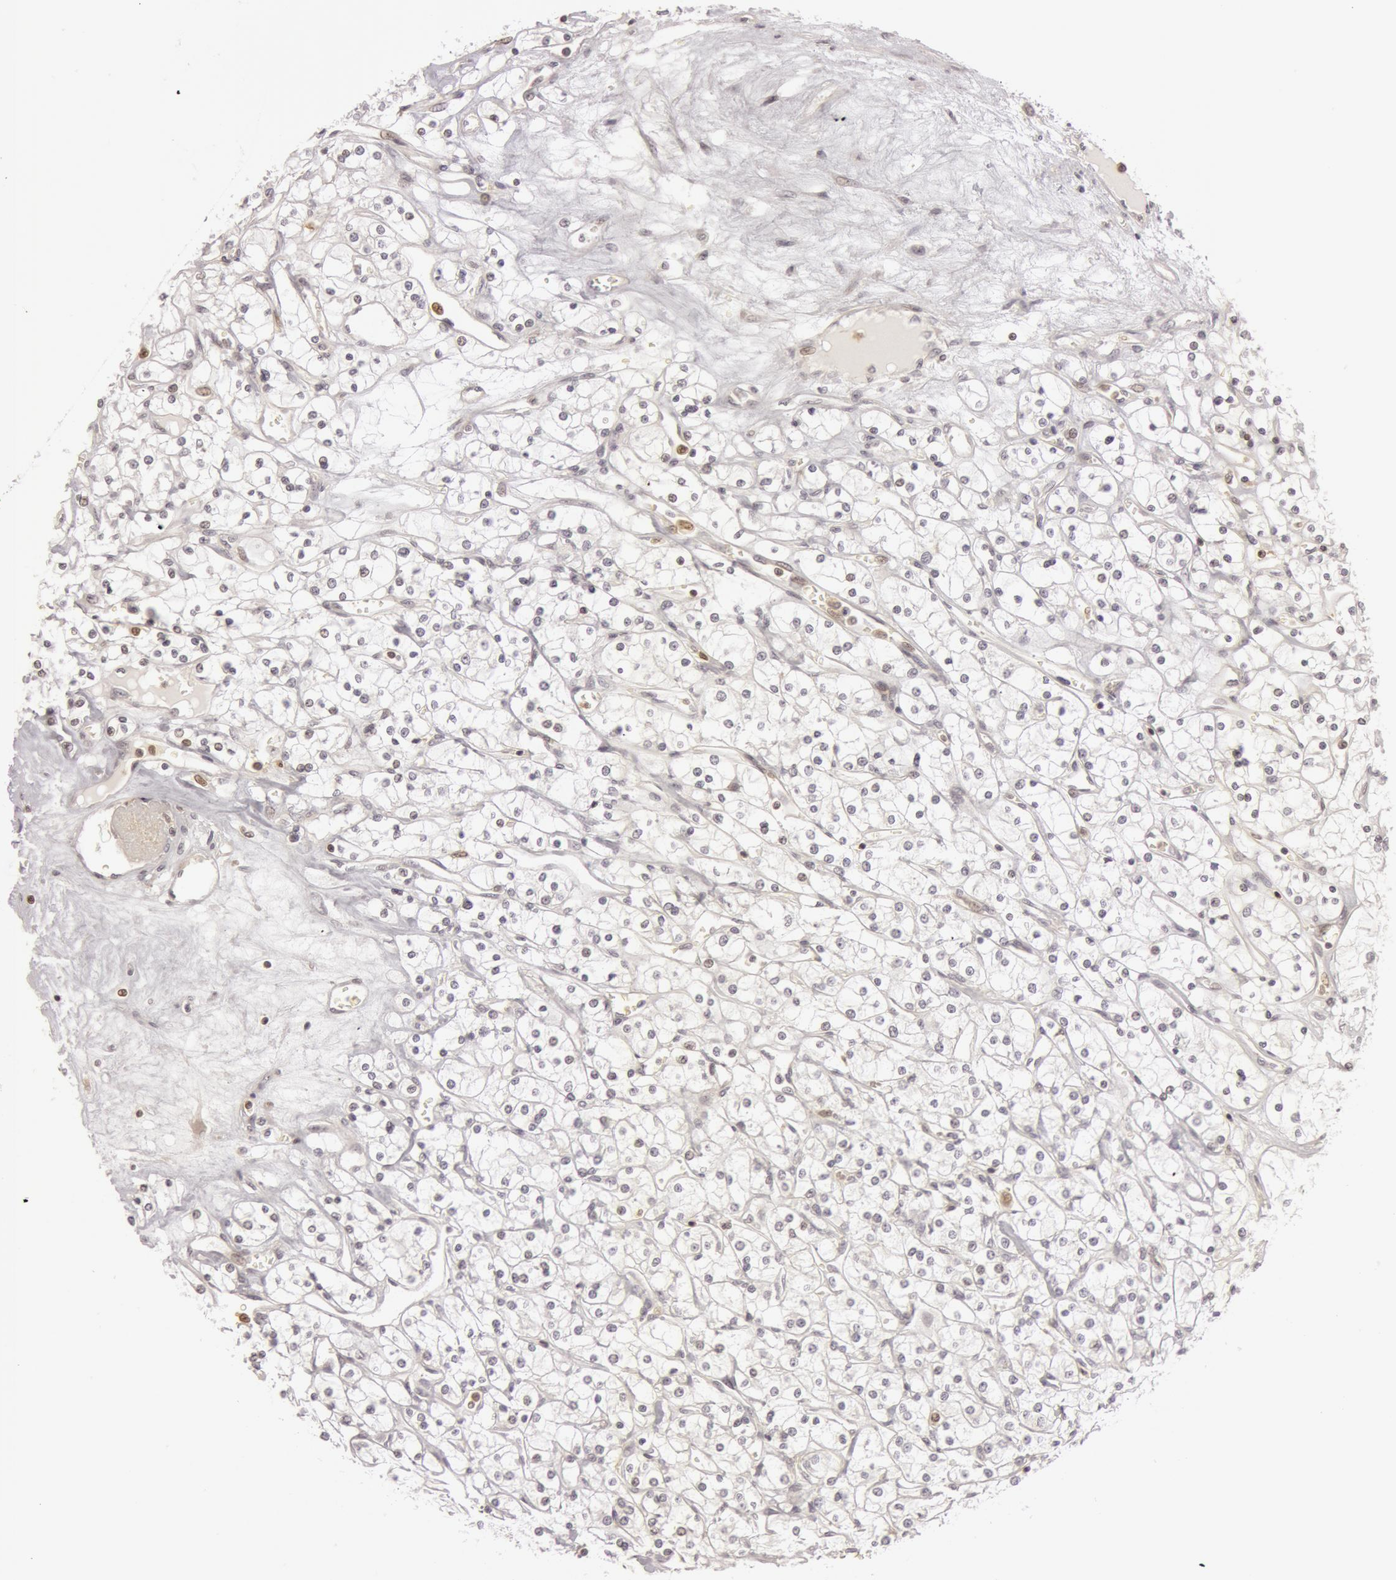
{"staining": {"intensity": "negative", "quantity": "none", "location": "none"}, "tissue": "renal cancer", "cell_type": "Tumor cells", "image_type": "cancer", "snomed": [{"axis": "morphology", "description": "Adenocarcinoma, NOS"}, {"axis": "topography", "description": "Kidney"}], "caption": "Tumor cells are negative for brown protein staining in renal cancer (adenocarcinoma).", "gene": "OASL", "patient": {"sex": "male", "age": 61}}